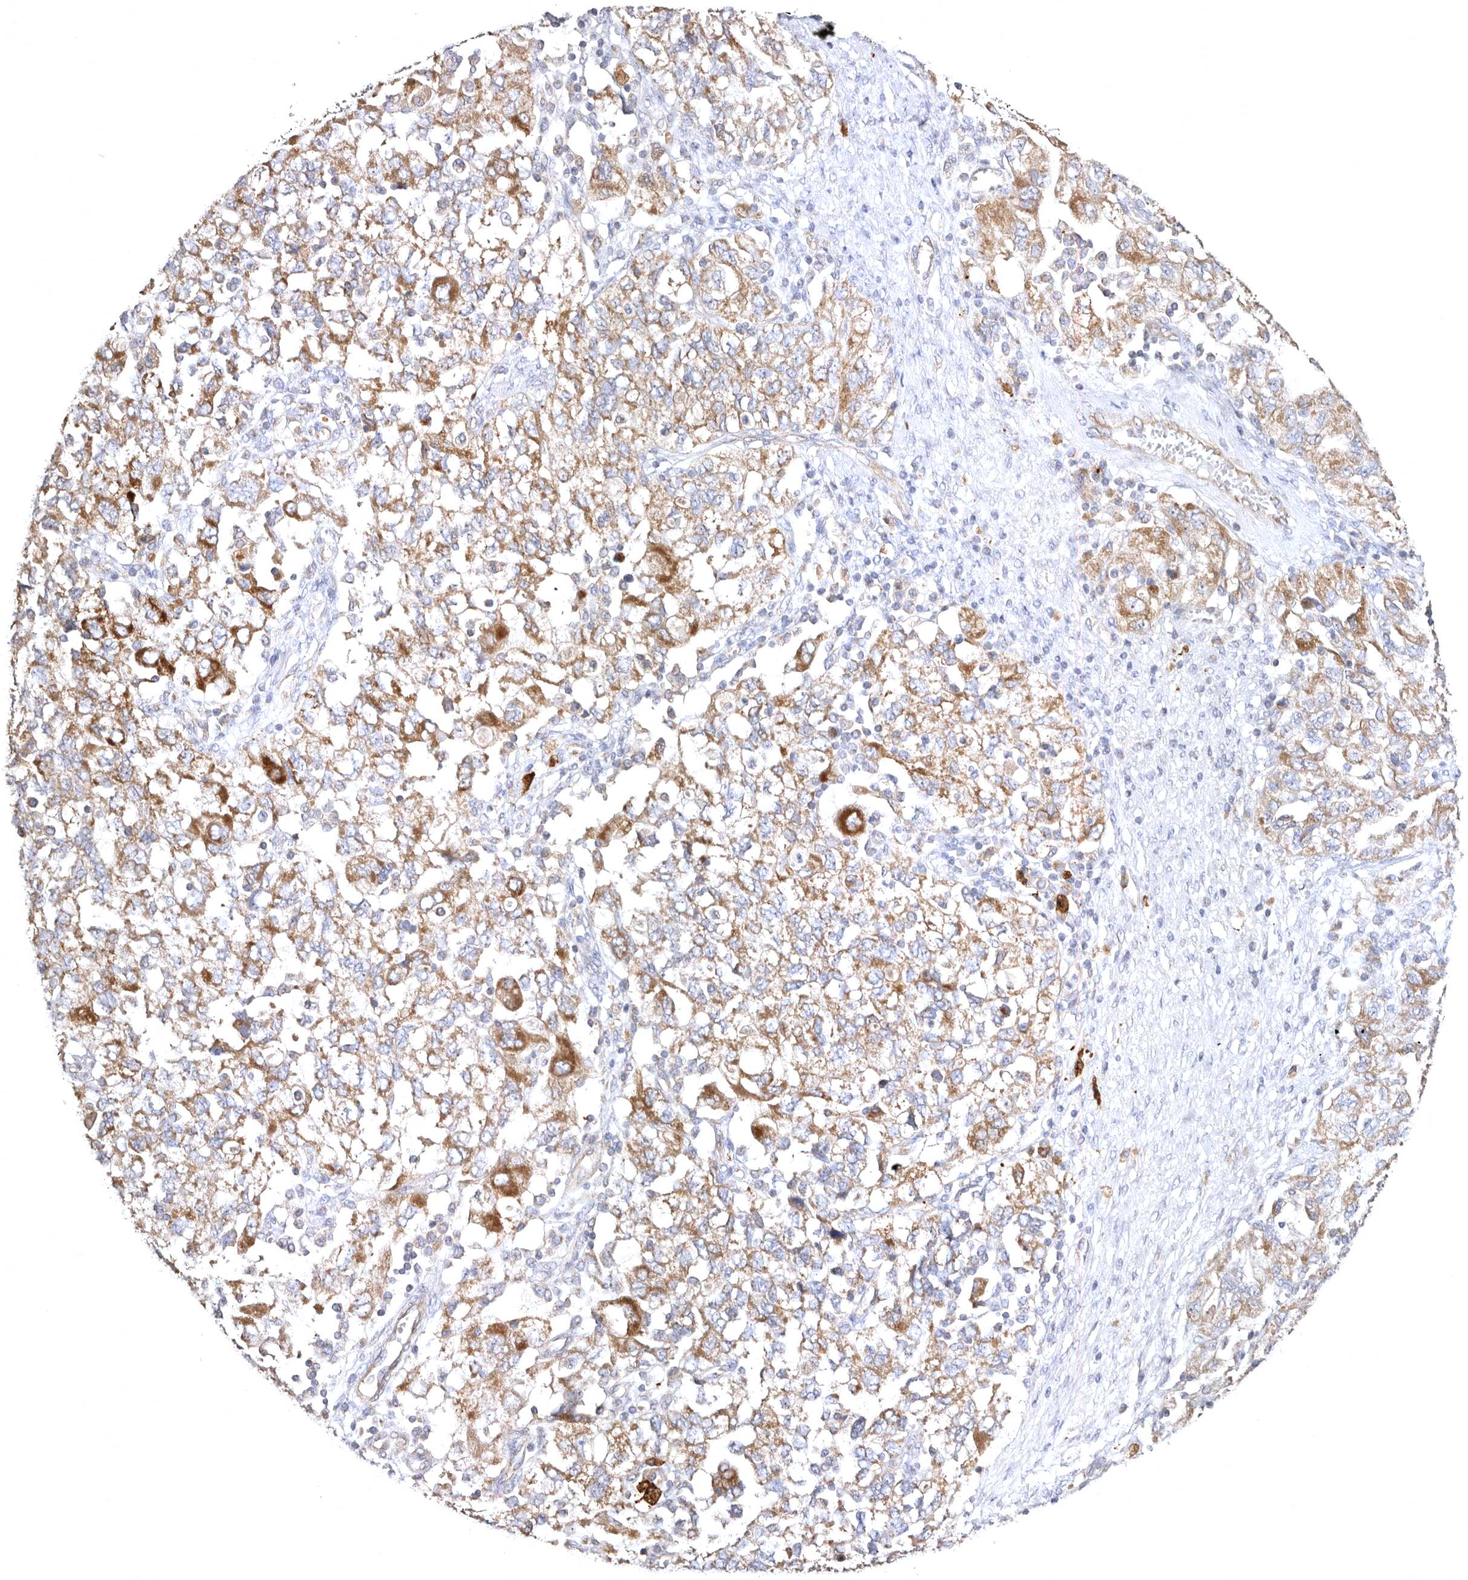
{"staining": {"intensity": "moderate", "quantity": ">75%", "location": "cytoplasmic/membranous"}, "tissue": "ovarian cancer", "cell_type": "Tumor cells", "image_type": "cancer", "snomed": [{"axis": "morphology", "description": "Carcinoma, NOS"}, {"axis": "morphology", "description": "Cystadenocarcinoma, serous, NOS"}, {"axis": "topography", "description": "Ovary"}], "caption": "Moderate cytoplasmic/membranous positivity for a protein is identified in approximately >75% of tumor cells of ovarian cancer using immunohistochemistry.", "gene": "BAIAP2L1", "patient": {"sex": "female", "age": 69}}